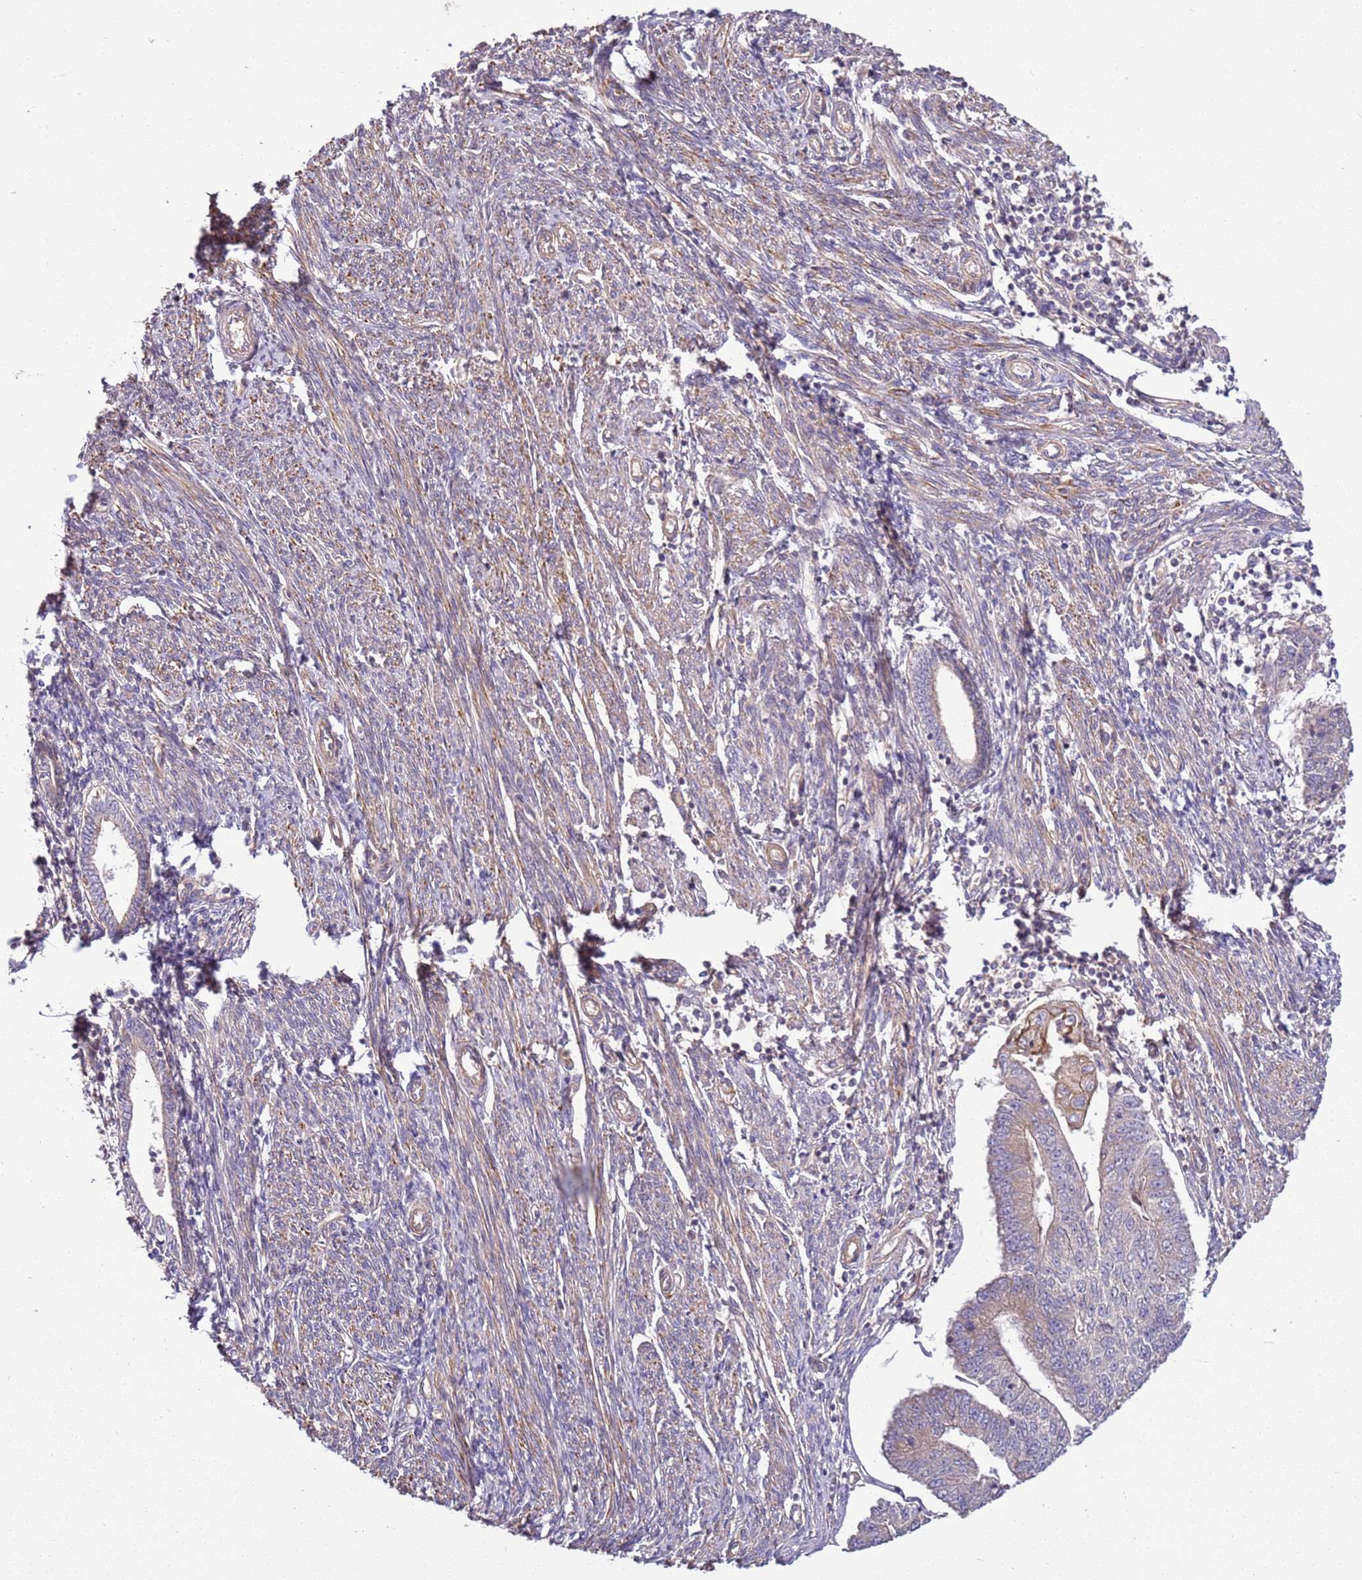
{"staining": {"intensity": "weak", "quantity": "<25%", "location": "cytoplasmic/membranous"}, "tissue": "endometrial cancer", "cell_type": "Tumor cells", "image_type": "cancer", "snomed": [{"axis": "morphology", "description": "Adenocarcinoma, NOS"}, {"axis": "topography", "description": "Endometrium"}], "caption": "The micrograph demonstrates no significant positivity in tumor cells of endometrial cancer. (Brightfield microscopy of DAB (3,3'-diaminobenzidine) IHC at high magnification).", "gene": "GNL1", "patient": {"sex": "female", "age": 56}}